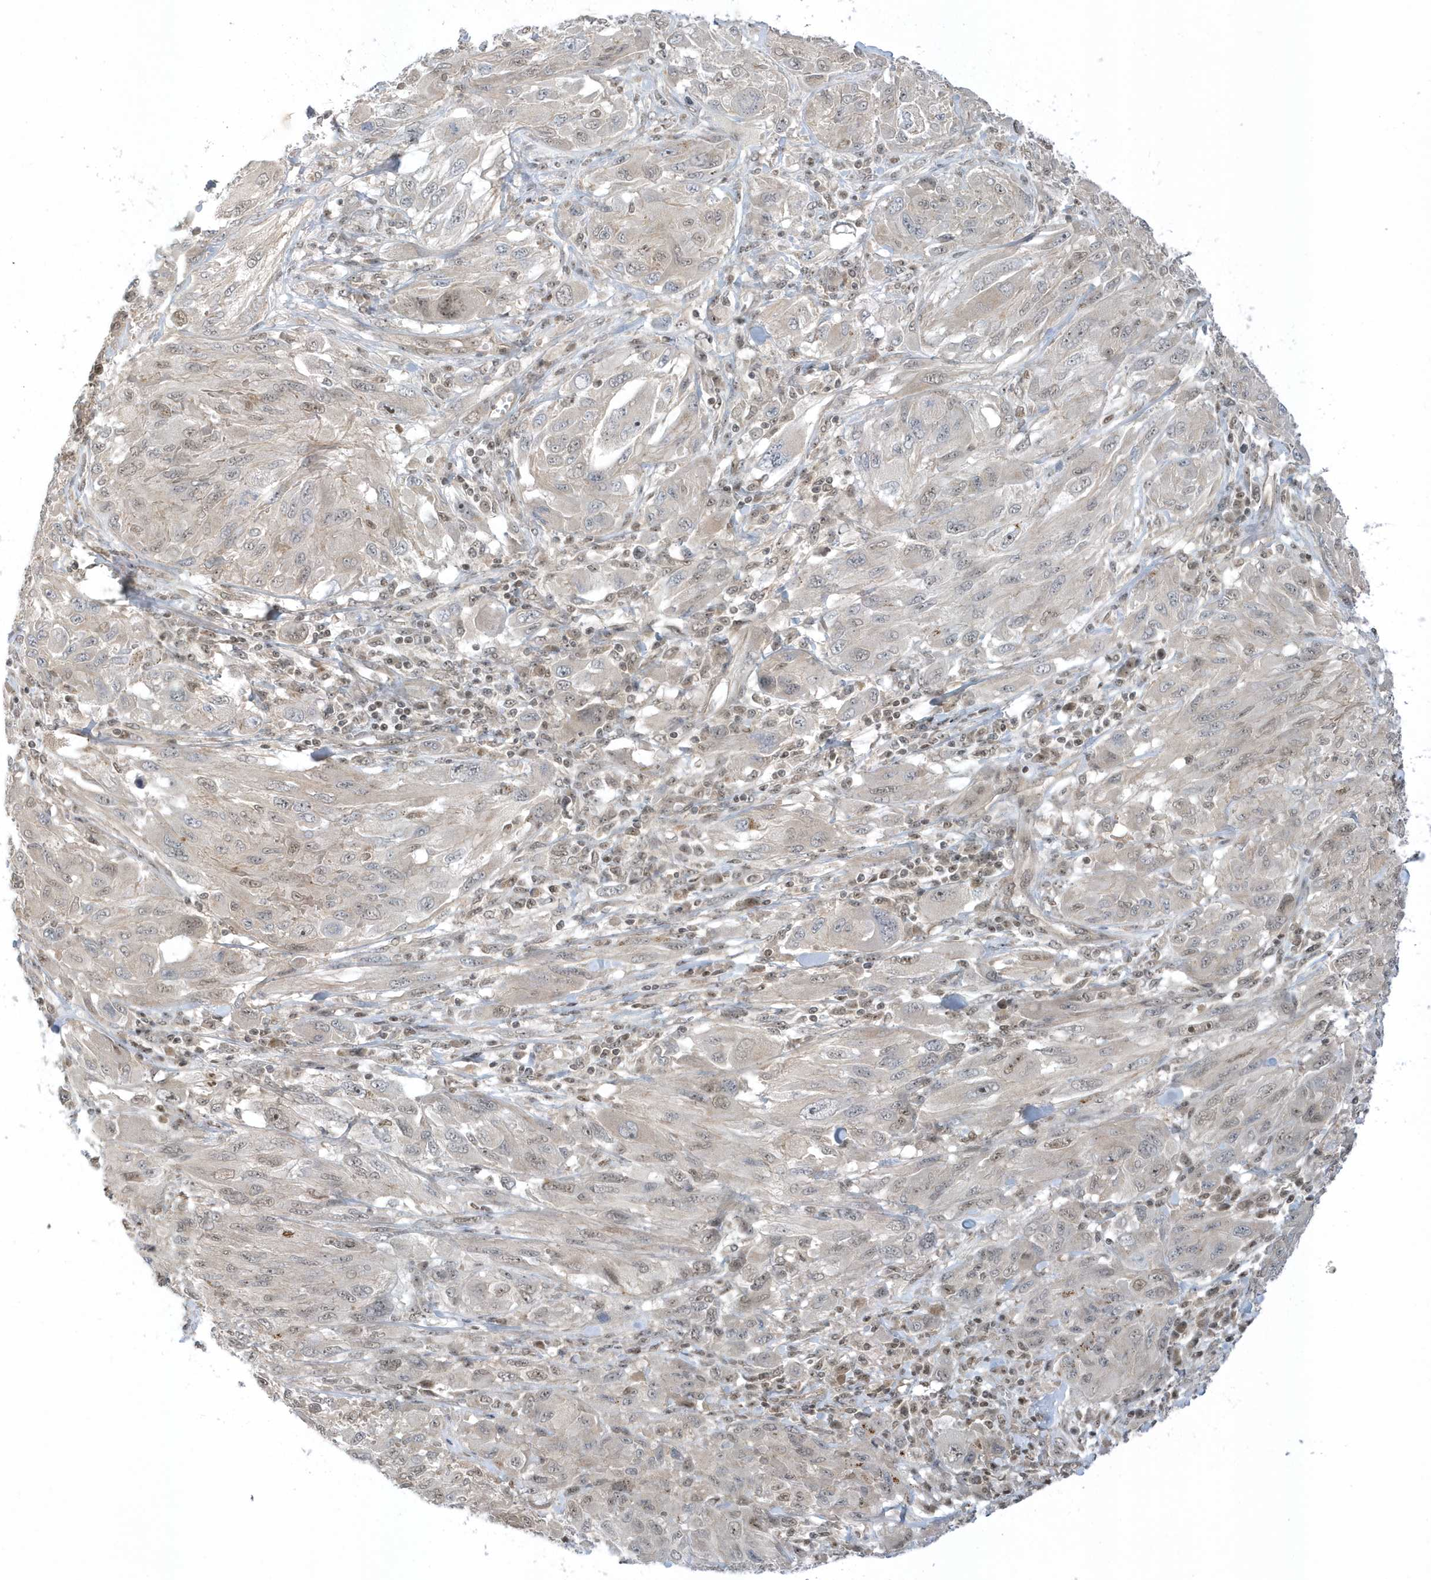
{"staining": {"intensity": "weak", "quantity": "<25%", "location": "nuclear"}, "tissue": "melanoma", "cell_type": "Tumor cells", "image_type": "cancer", "snomed": [{"axis": "morphology", "description": "Malignant melanoma, NOS"}, {"axis": "topography", "description": "Skin"}], "caption": "Tumor cells are negative for brown protein staining in malignant melanoma.", "gene": "ZNF740", "patient": {"sex": "female", "age": 91}}